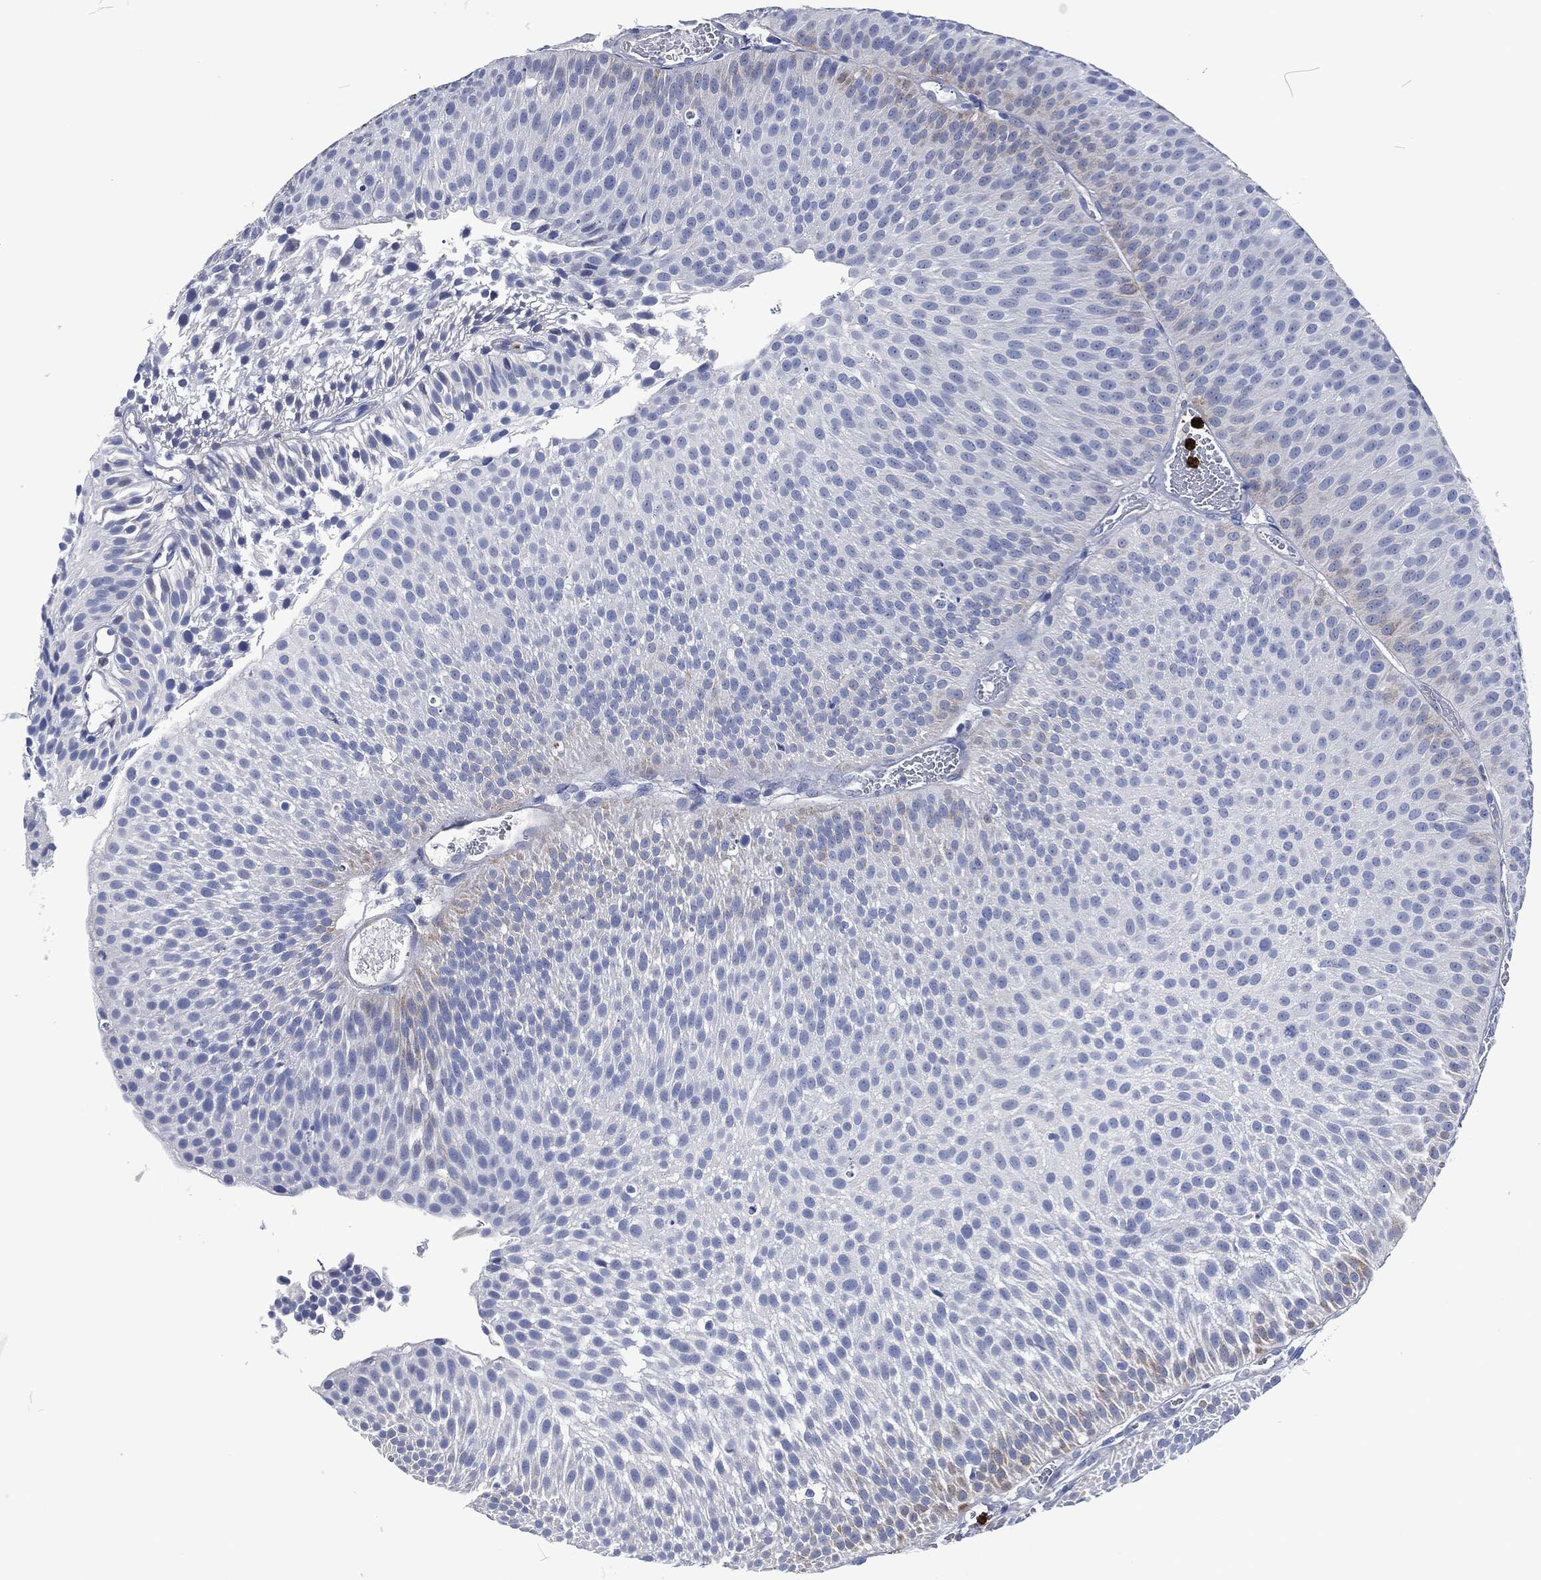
{"staining": {"intensity": "negative", "quantity": "none", "location": "none"}, "tissue": "urothelial cancer", "cell_type": "Tumor cells", "image_type": "cancer", "snomed": [{"axis": "morphology", "description": "Urothelial carcinoma, Low grade"}, {"axis": "topography", "description": "Urinary bladder"}], "caption": "This photomicrograph is of urothelial cancer stained with immunohistochemistry (IHC) to label a protein in brown with the nuclei are counter-stained blue. There is no positivity in tumor cells. The staining was performed using DAB to visualize the protein expression in brown, while the nuclei were stained in blue with hematoxylin (Magnification: 20x).", "gene": "MPO", "patient": {"sex": "male", "age": 65}}